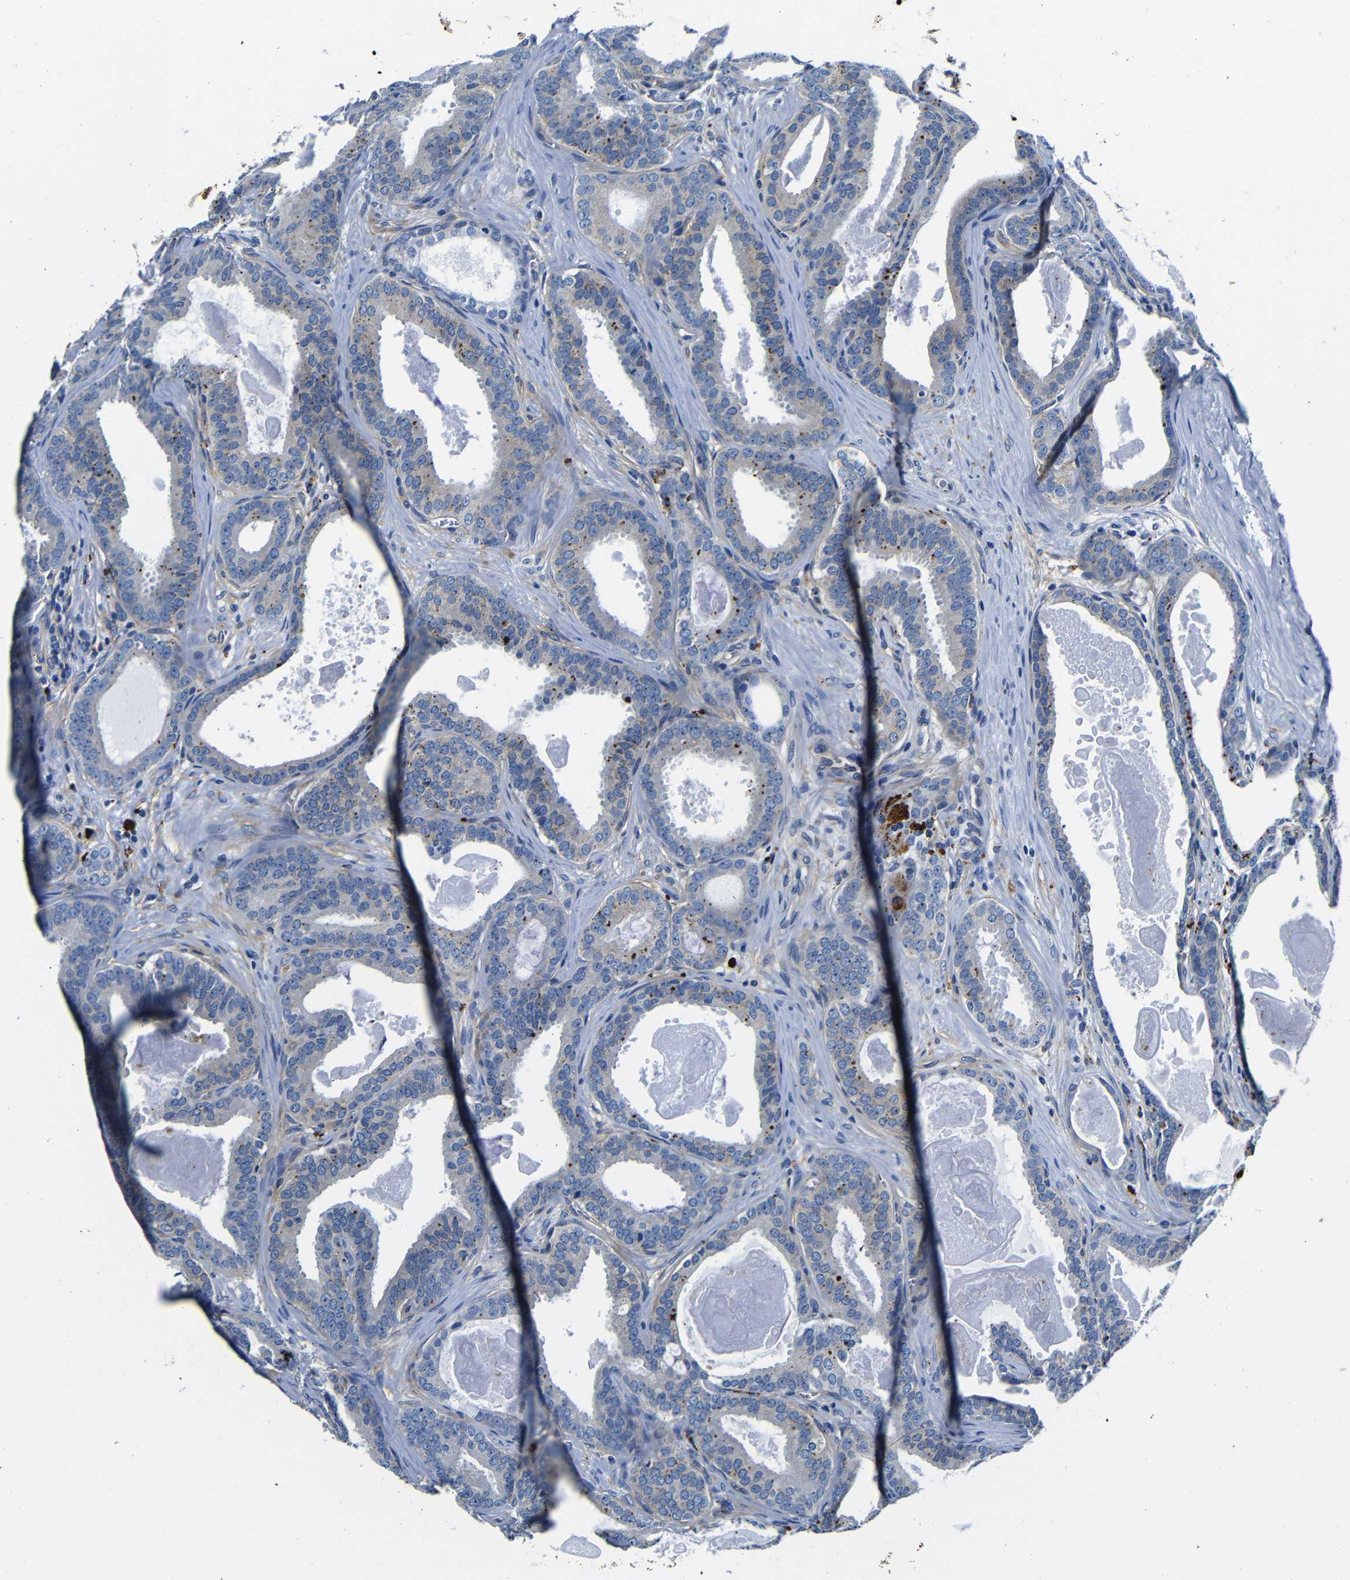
{"staining": {"intensity": "negative", "quantity": "none", "location": "none"}, "tissue": "prostate cancer", "cell_type": "Tumor cells", "image_type": "cancer", "snomed": [{"axis": "morphology", "description": "Adenocarcinoma, High grade"}, {"axis": "topography", "description": "Prostate"}], "caption": "The histopathology image shows no significant expression in tumor cells of prostate cancer (high-grade adenocarcinoma).", "gene": "GIMAP2", "patient": {"sex": "male", "age": 60}}